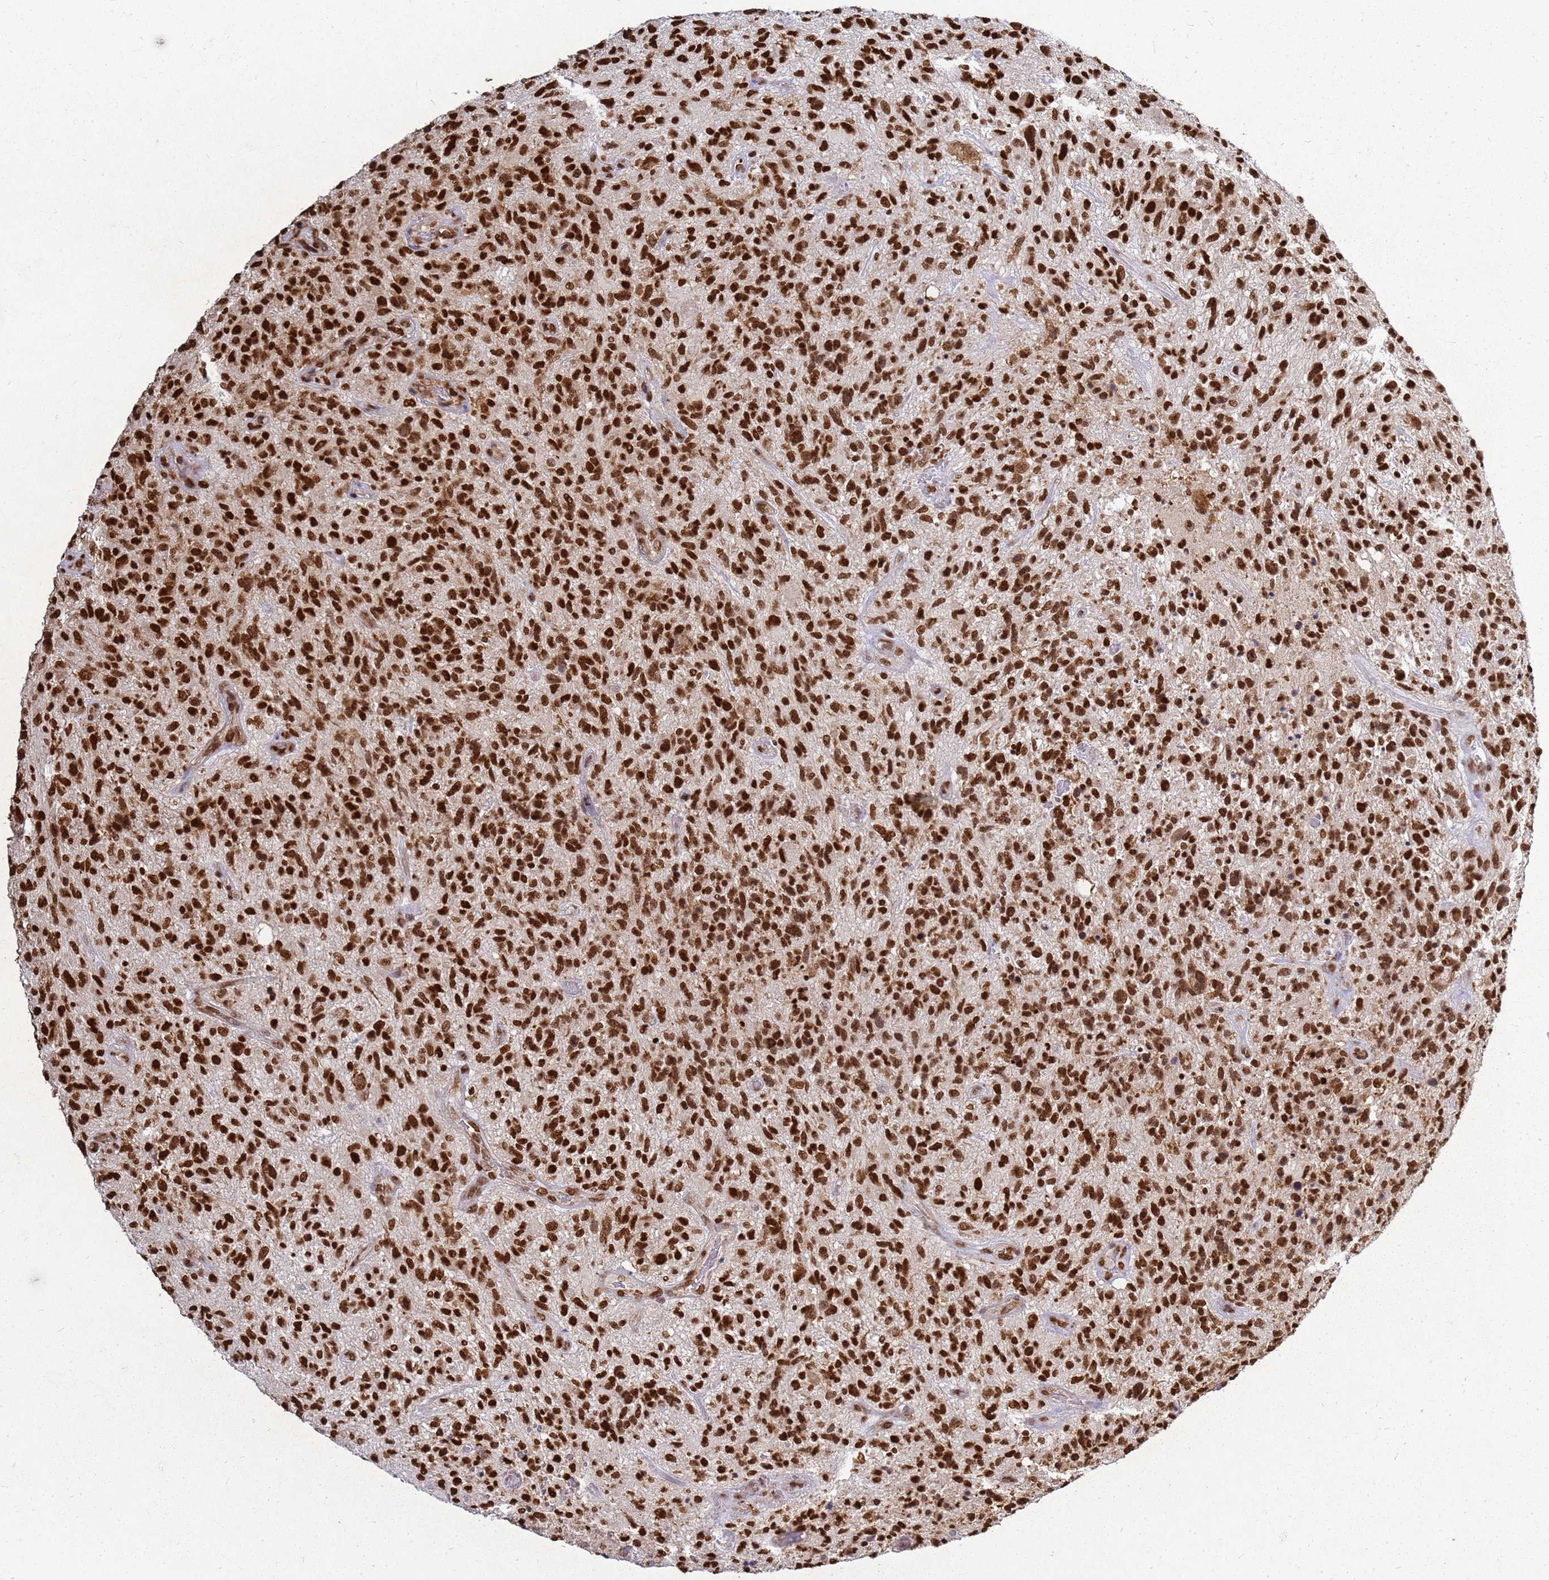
{"staining": {"intensity": "strong", "quantity": ">75%", "location": "nuclear"}, "tissue": "glioma", "cell_type": "Tumor cells", "image_type": "cancer", "snomed": [{"axis": "morphology", "description": "Glioma, malignant, High grade"}, {"axis": "topography", "description": "Brain"}], "caption": "Human high-grade glioma (malignant) stained with a protein marker shows strong staining in tumor cells.", "gene": "APEX1", "patient": {"sex": "male", "age": 47}}